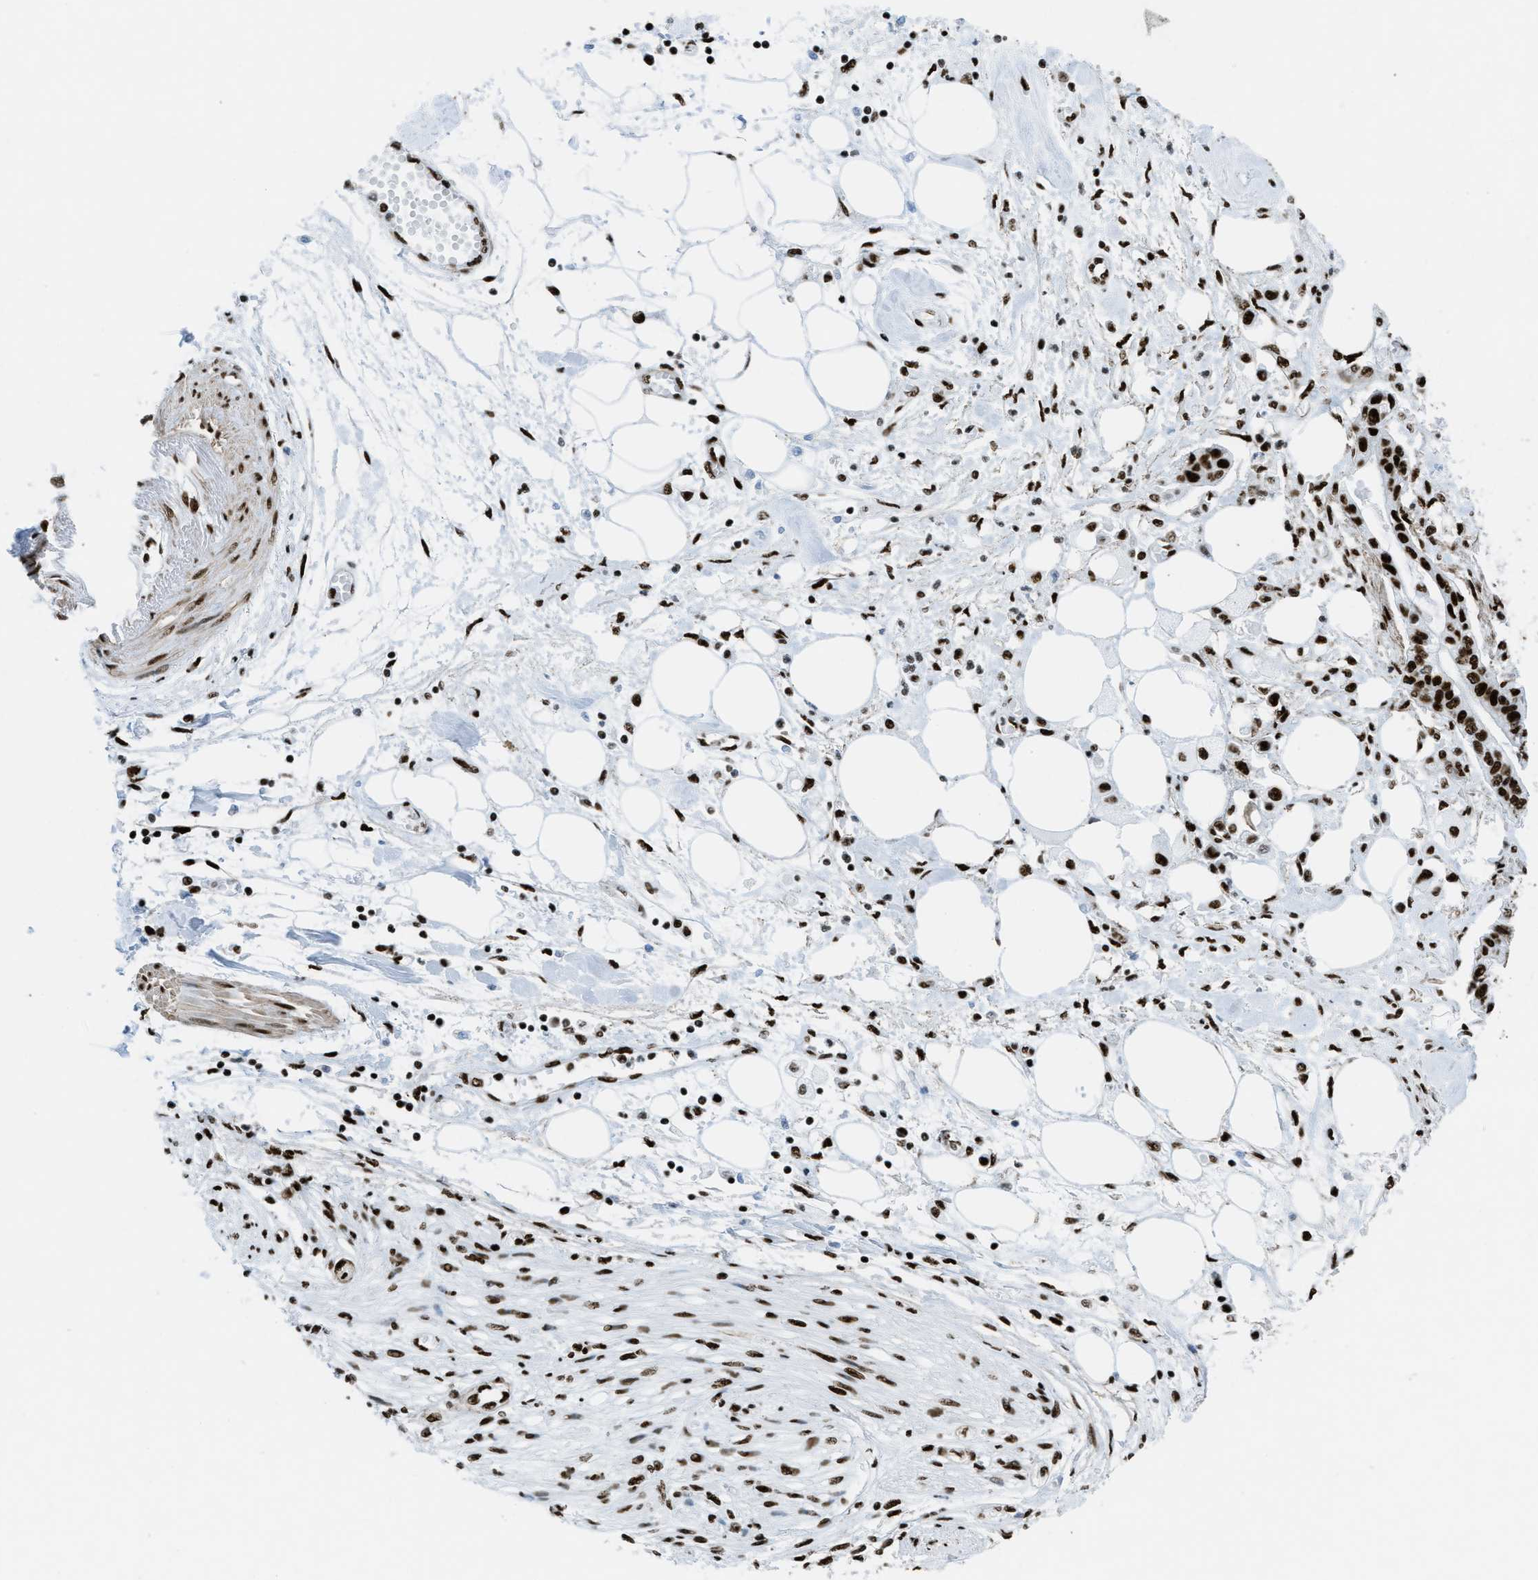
{"staining": {"intensity": "strong", "quantity": ">75%", "location": "nuclear"}, "tissue": "pancreatic cancer", "cell_type": "Tumor cells", "image_type": "cancer", "snomed": [{"axis": "morphology", "description": "Adenocarcinoma, NOS"}, {"axis": "topography", "description": "Pancreas"}], "caption": "High-magnification brightfield microscopy of pancreatic adenocarcinoma stained with DAB (3,3'-diaminobenzidine) (brown) and counterstained with hematoxylin (blue). tumor cells exhibit strong nuclear positivity is appreciated in approximately>75% of cells. (brown staining indicates protein expression, while blue staining denotes nuclei).", "gene": "ZNF207", "patient": {"sex": "female", "age": 77}}